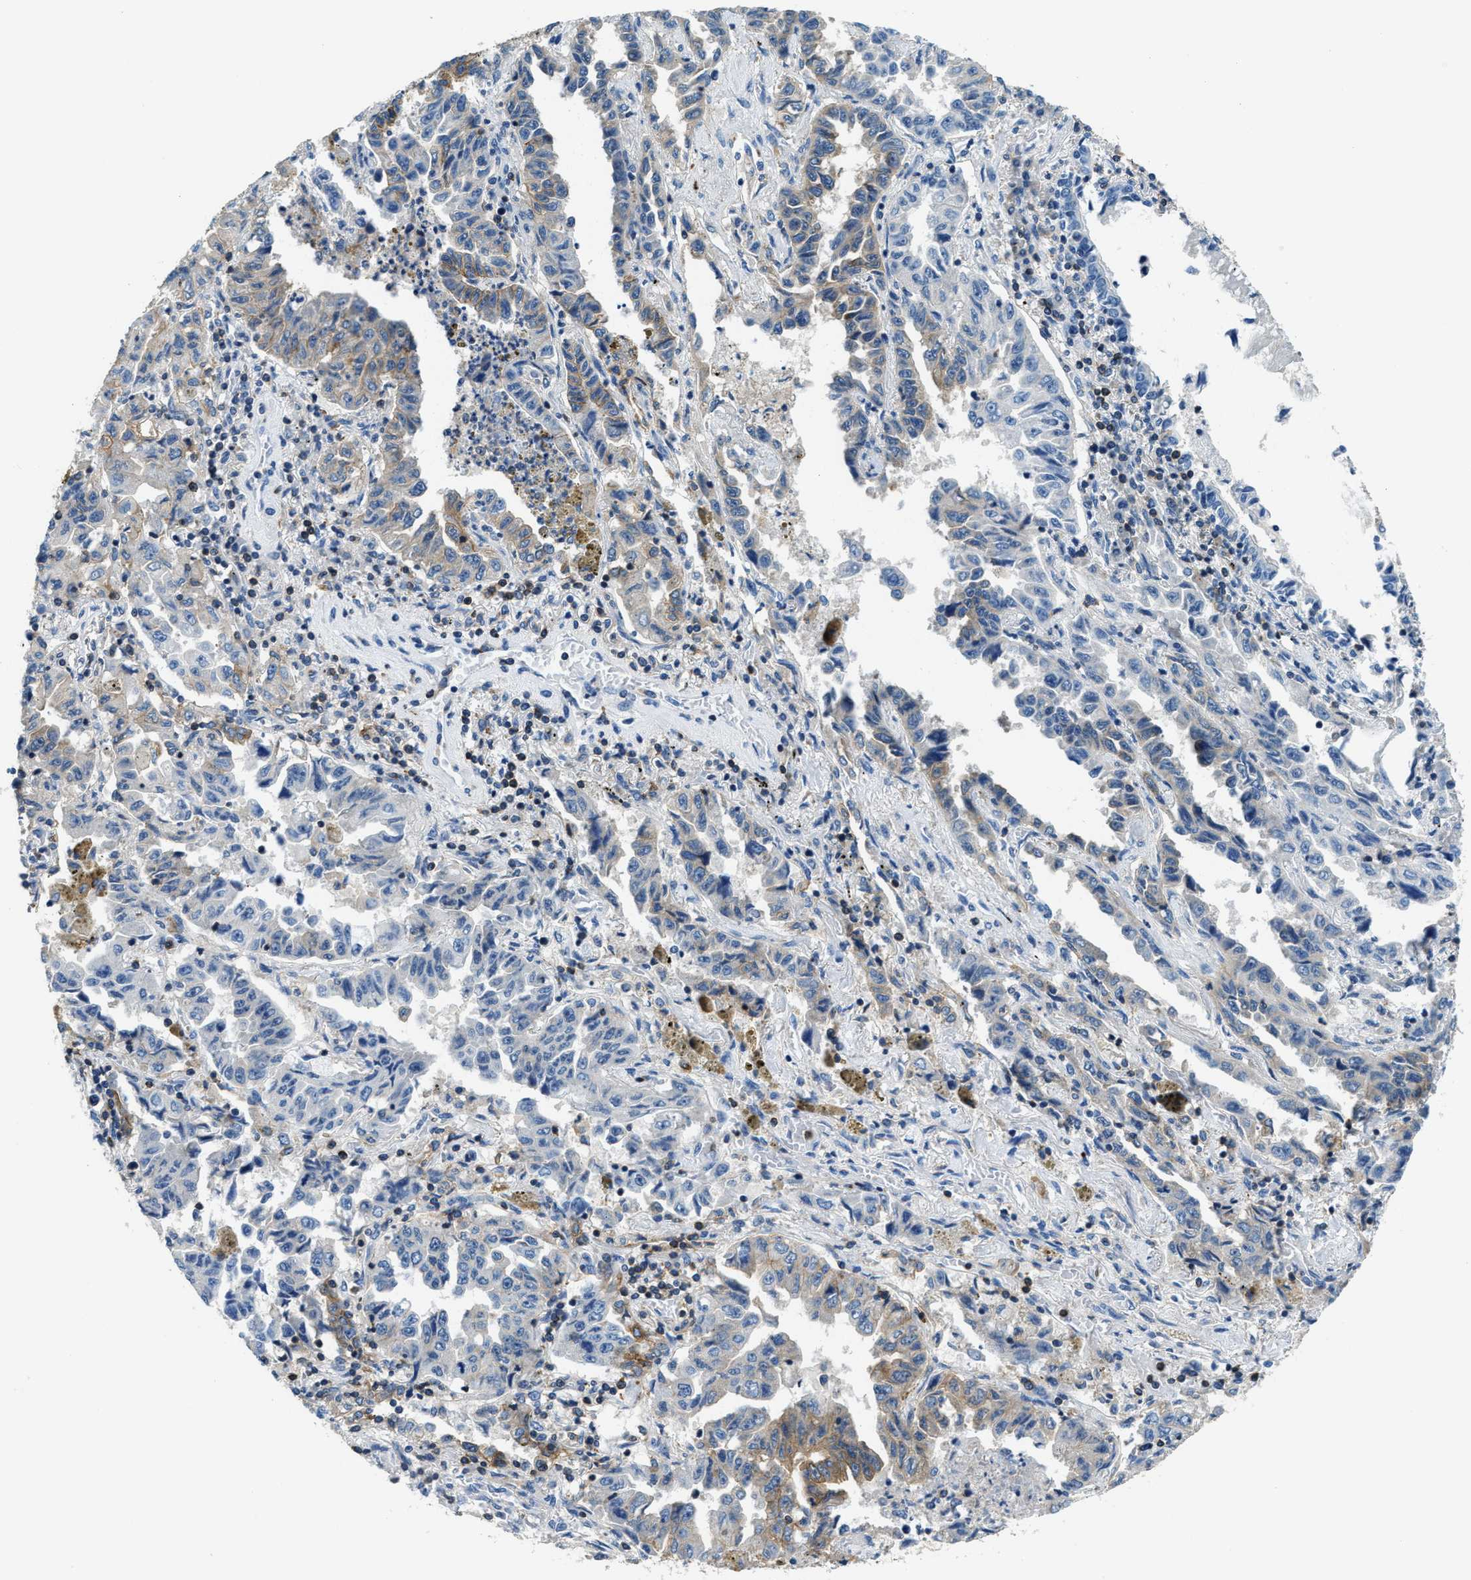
{"staining": {"intensity": "moderate", "quantity": "25%-75%", "location": "cytoplasmic/membranous"}, "tissue": "lung cancer", "cell_type": "Tumor cells", "image_type": "cancer", "snomed": [{"axis": "morphology", "description": "Adenocarcinoma, NOS"}, {"axis": "topography", "description": "Lung"}], "caption": "Adenocarcinoma (lung) stained for a protein reveals moderate cytoplasmic/membranous positivity in tumor cells. Ihc stains the protein of interest in brown and the nuclei are stained blue.", "gene": "MYO1G", "patient": {"sex": "female", "age": 51}}